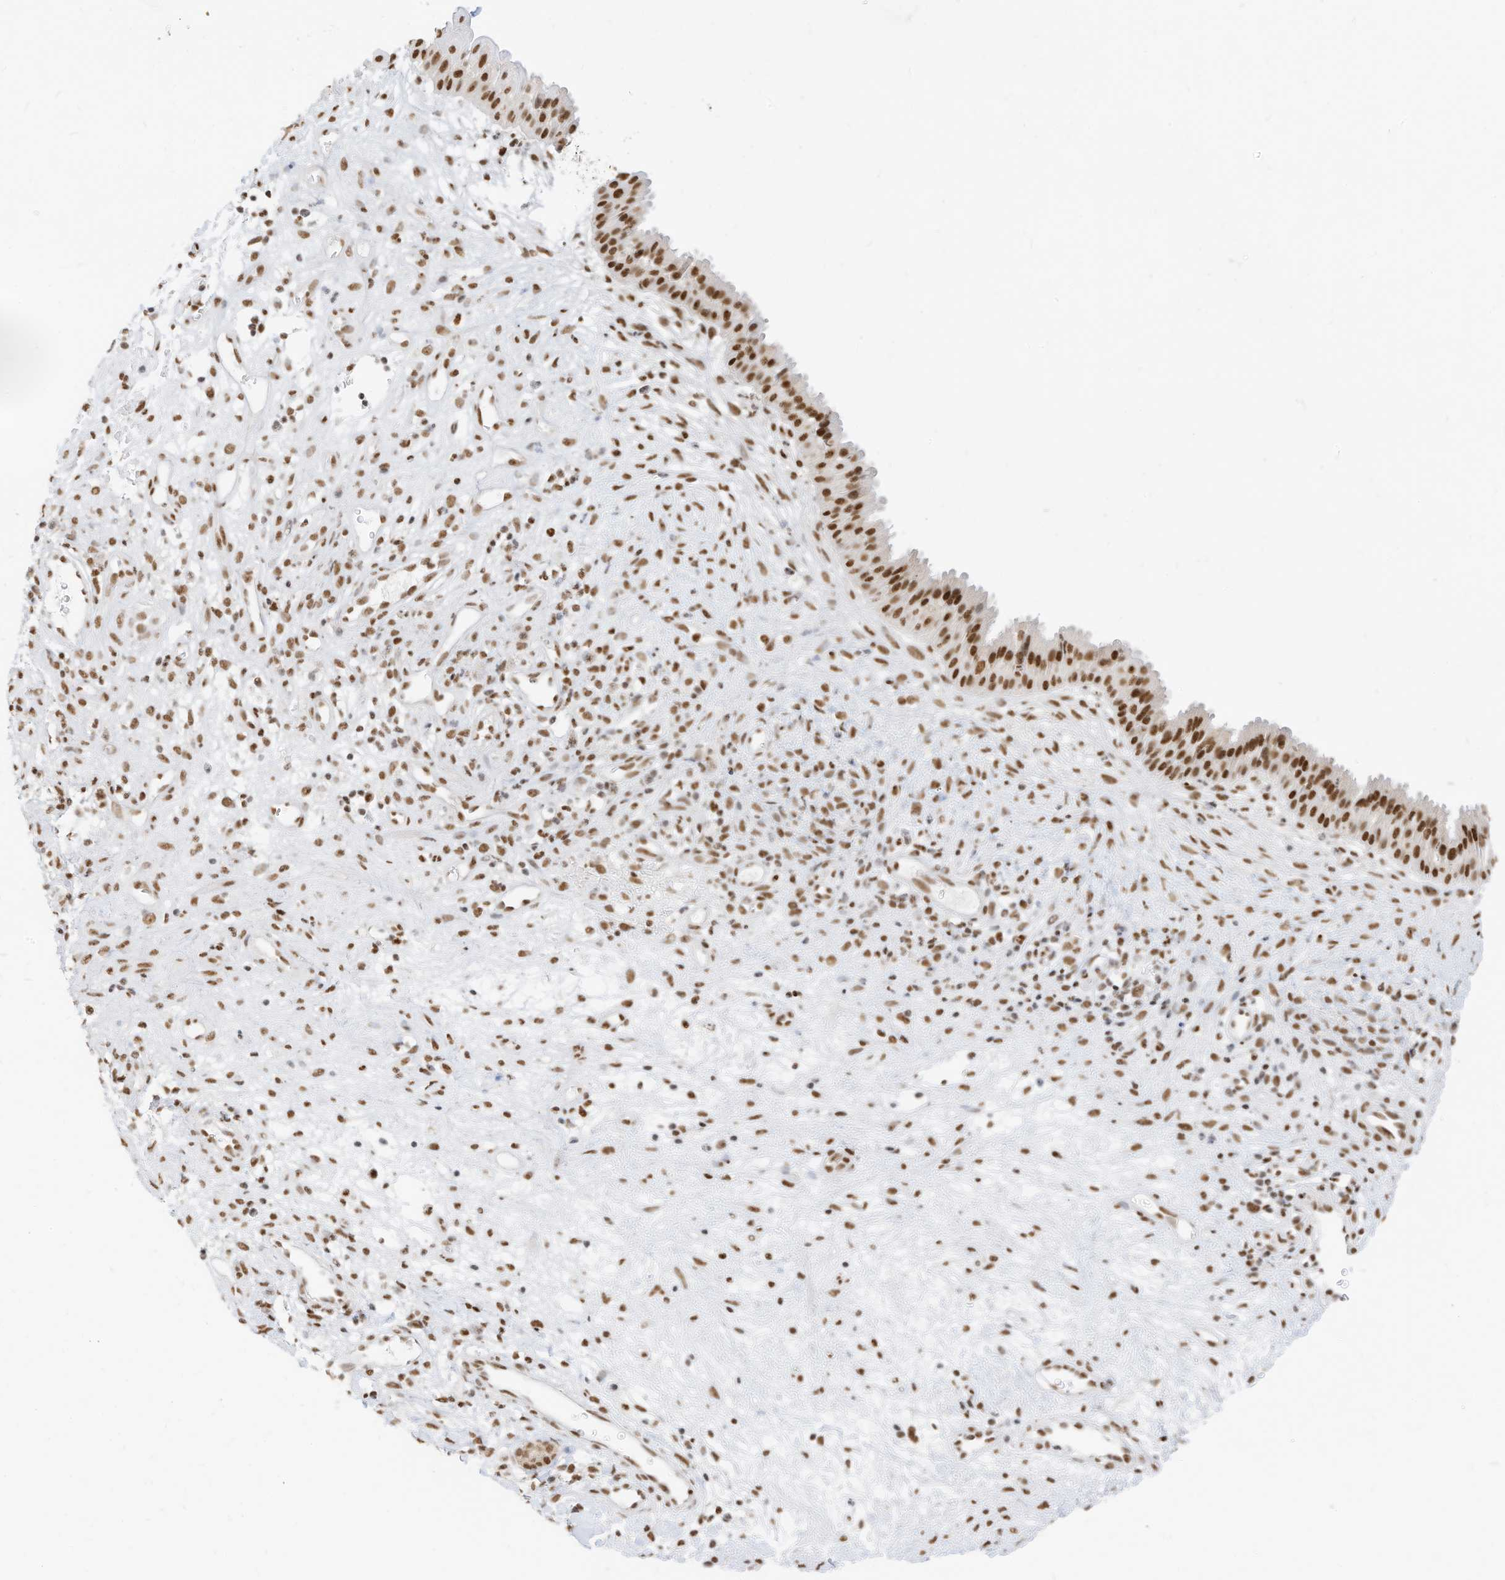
{"staining": {"intensity": "strong", "quantity": ">75%", "location": "nuclear"}, "tissue": "nasopharynx", "cell_type": "Respiratory epithelial cells", "image_type": "normal", "snomed": [{"axis": "morphology", "description": "Normal tissue, NOS"}, {"axis": "topography", "description": "Nasopharynx"}], "caption": "A brown stain shows strong nuclear staining of a protein in respiratory epithelial cells of unremarkable human nasopharynx. Using DAB (brown) and hematoxylin (blue) stains, captured at high magnification using brightfield microscopy.", "gene": "SMARCA2", "patient": {"sex": "male", "age": 22}}